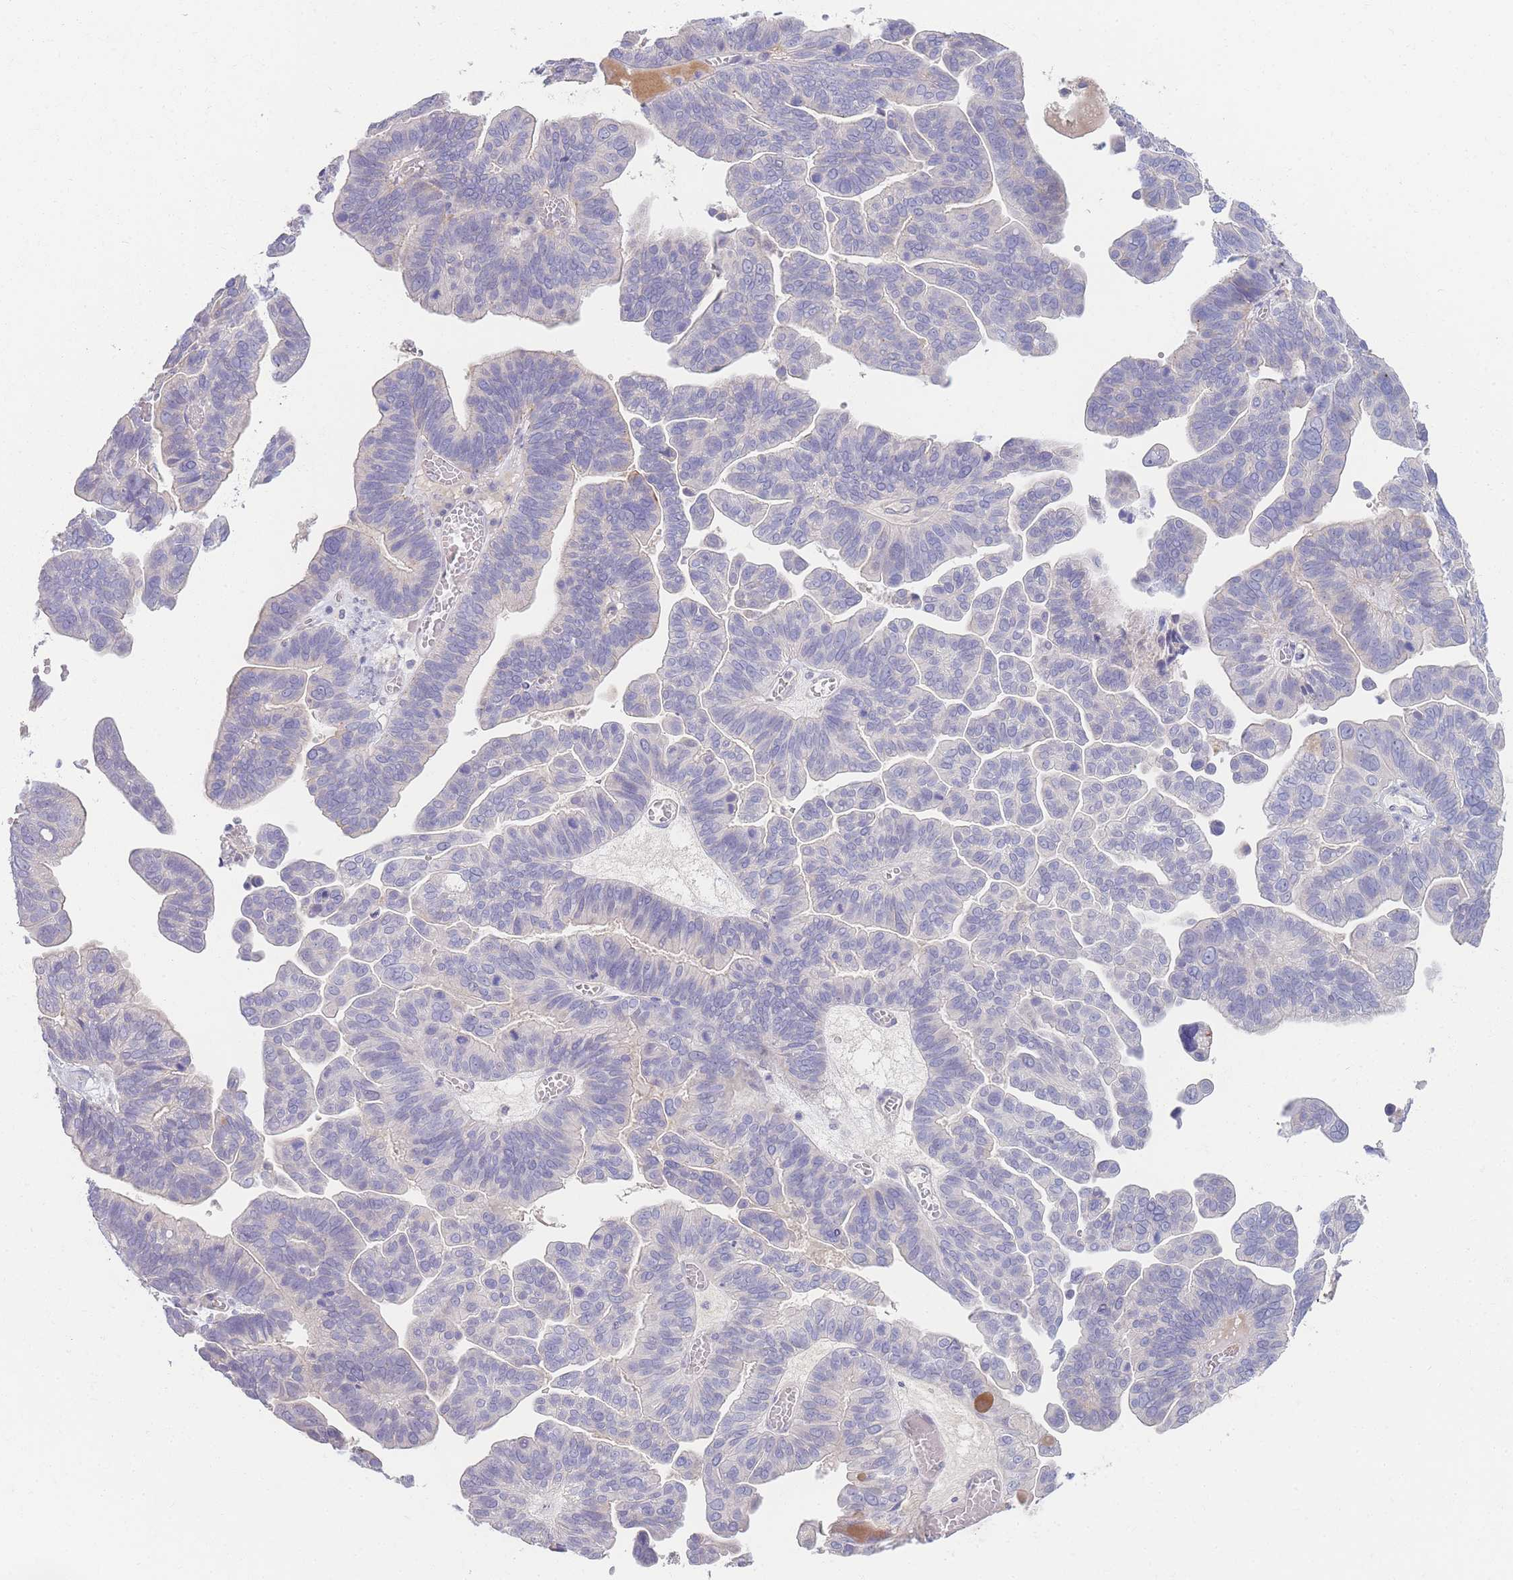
{"staining": {"intensity": "negative", "quantity": "none", "location": "none"}, "tissue": "ovarian cancer", "cell_type": "Tumor cells", "image_type": "cancer", "snomed": [{"axis": "morphology", "description": "Cystadenocarcinoma, serous, NOS"}, {"axis": "topography", "description": "Ovary"}], "caption": "Ovarian cancer (serous cystadenocarcinoma) was stained to show a protein in brown. There is no significant positivity in tumor cells.", "gene": "SPHKAP", "patient": {"sex": "female", "age": 56}}